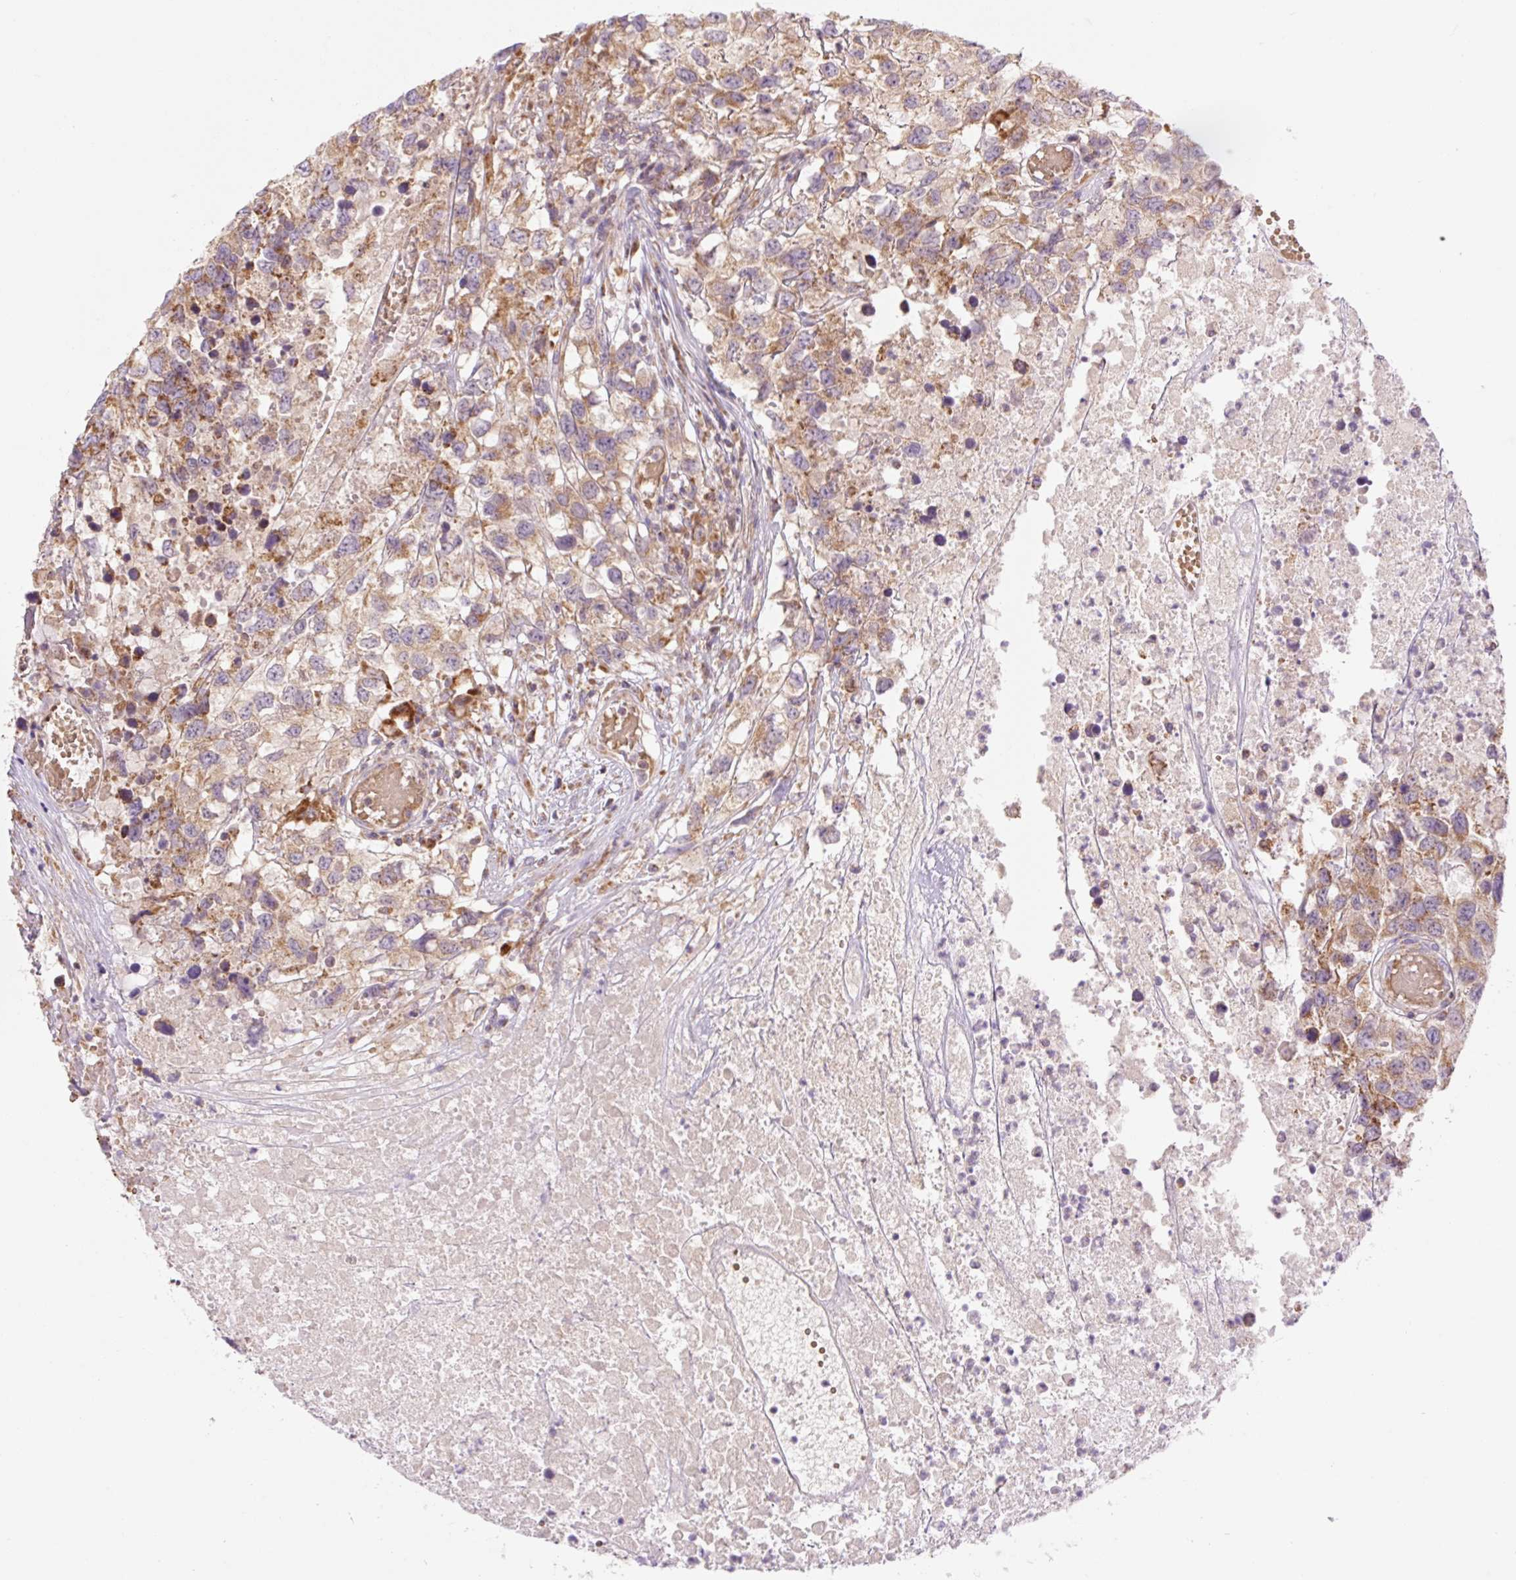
{"staining": {"intensity": "moderate", "quantity": ">75%", "location": "cytoplasmic/membranous"}, "tissue": "testis cancer", "cell_type": "Tumor cells", "image_type": "cancer", "snomed": [{"axis": "morphology", "description": "Carcinoma, Embryonal, NOS"}, {"axis": "topography", "description": "Testis"}], "caption": "The histopathology image demonstrates staining of testis cancer, revealing moderate cytoplasmic/membranous protein expression (brown color) within tumor cells.", "gene": "GOSR2", "patient": {"sex": "male", "age": 83}}